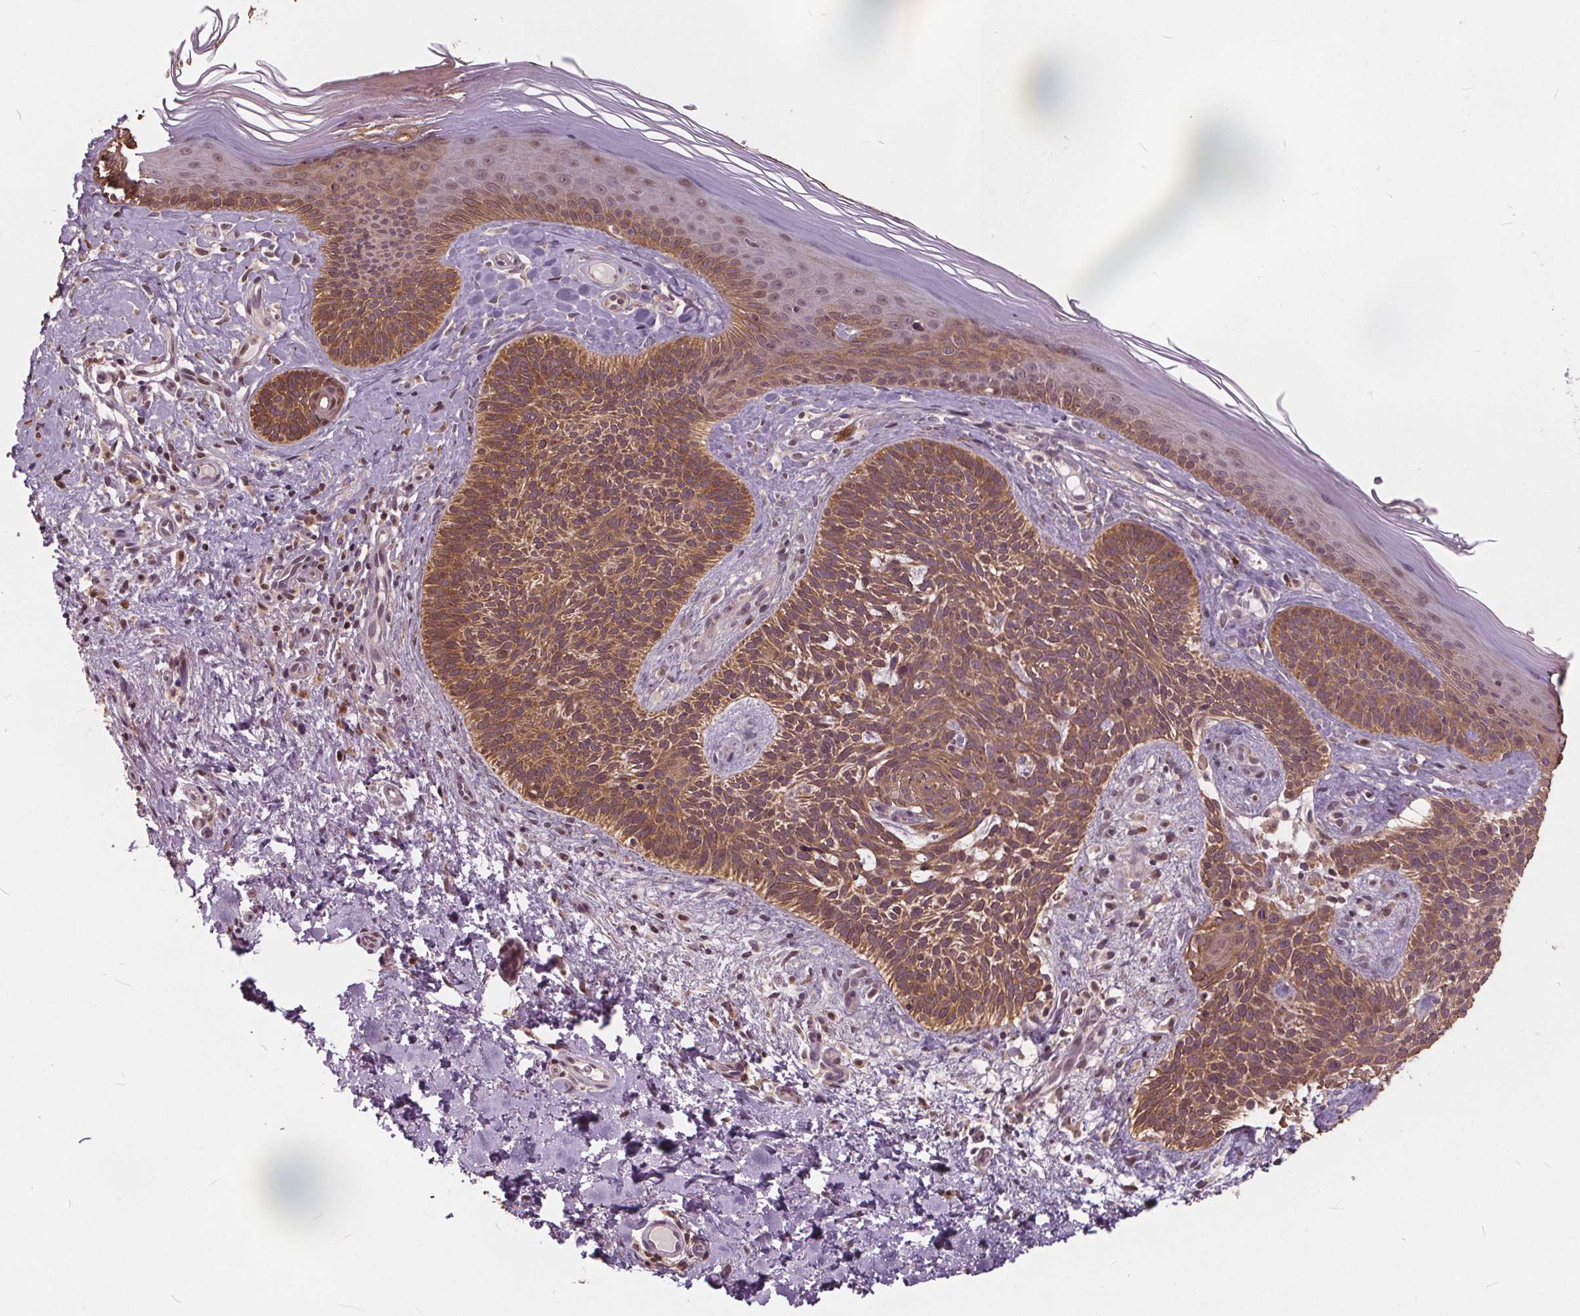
{"staining": {"intensity": "moderate", "quantity": ">75%", "location": "cytoplasmic/membranous"}, "tissue": "skin cancer", "cell_type": "Tumor cells", "image_type": "cancer", "snomed": [{"axis": "morphology", "description": "Basal cell carcinoma"}, {"axis": "topography", "description": "Skin"}], "caption": "Skin cancer tissue demonstrates moderate cytoplasmic/membranous expression in approximately >75% of tumor cells, visualized by immunohistochemistry. (DAB (3,3'-diaminobenzidine) IHC with brightfield microscopy, high magnification).", "gene": "HIF1AN", "patient": {"sex": "male", "age": 79}}